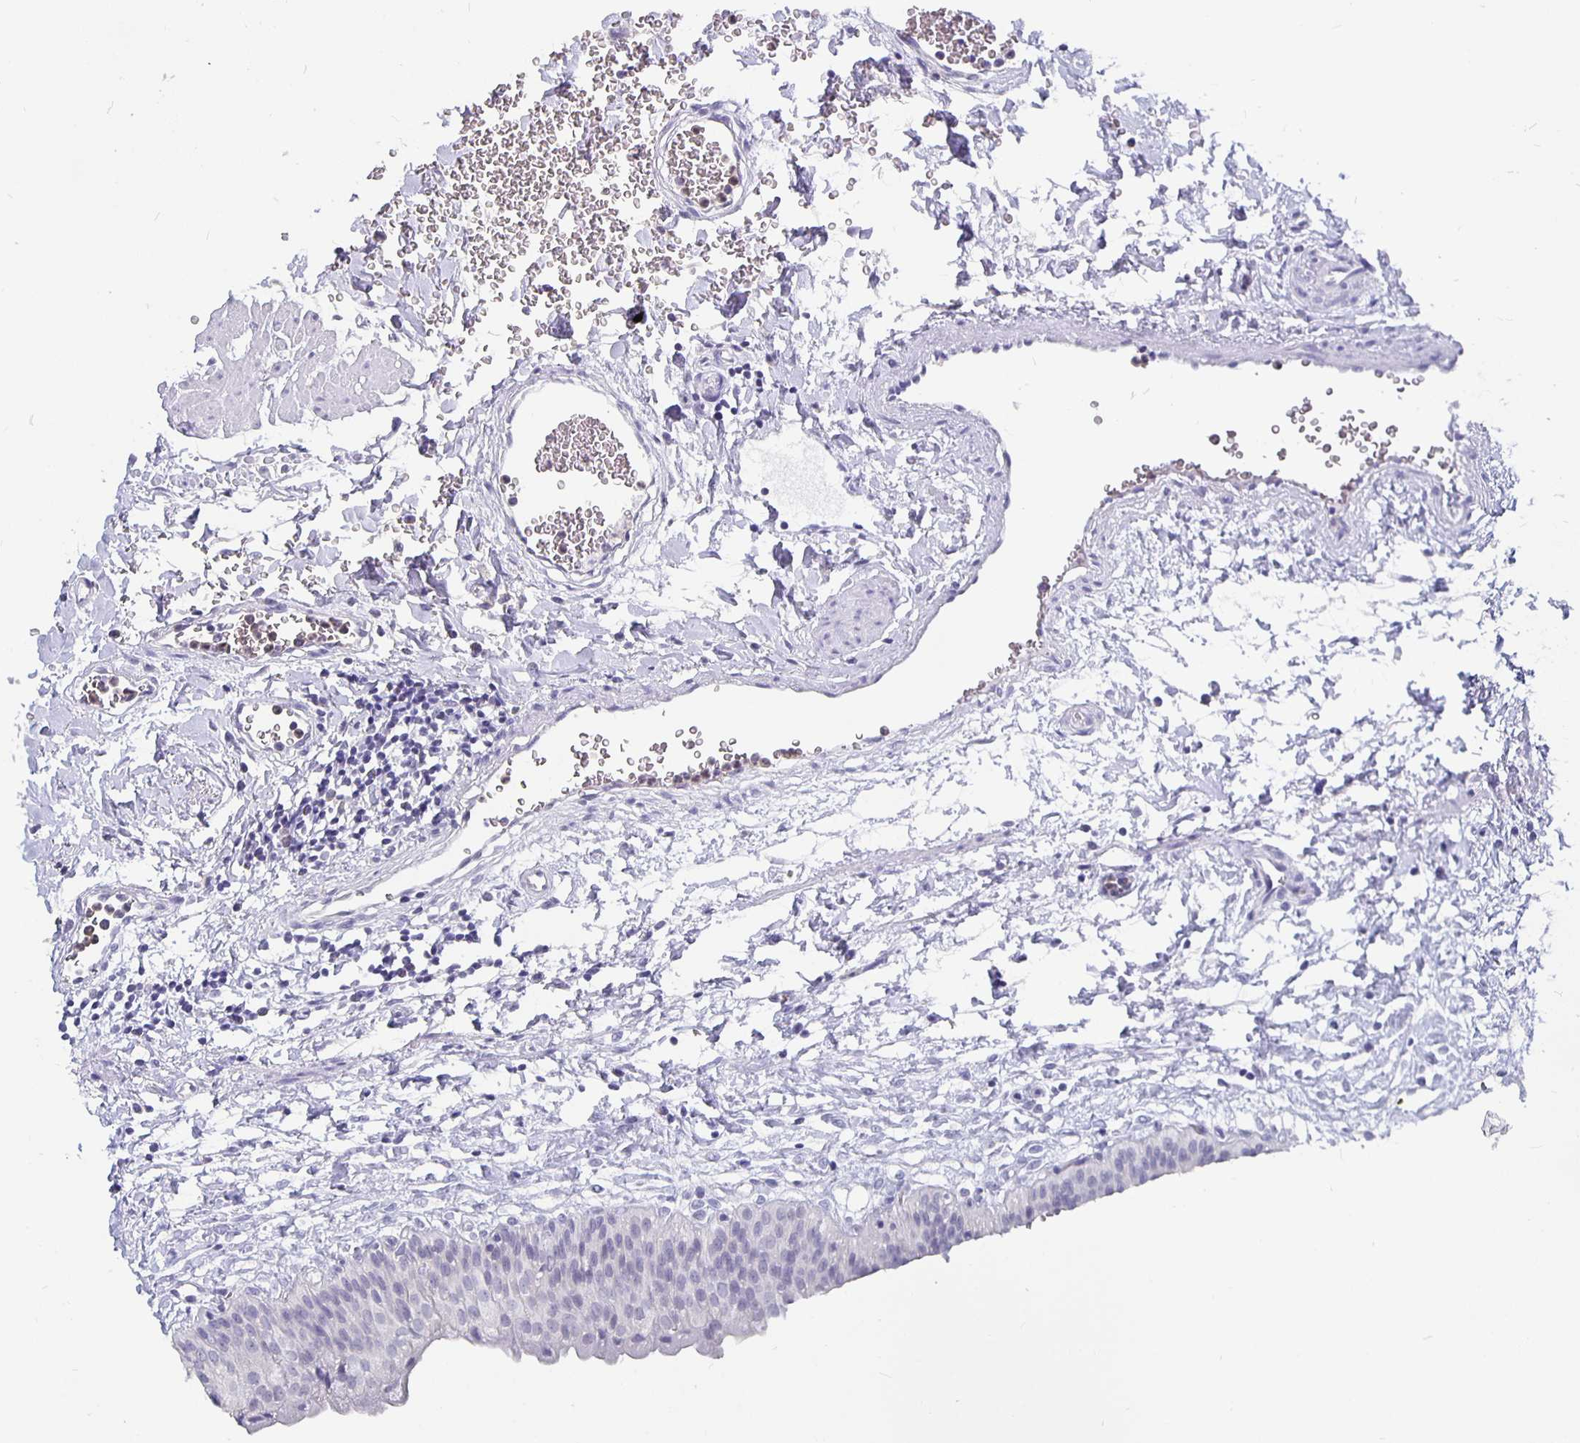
{"staining": {"intensity": "negative", "quantity": "none", "location": "none"}, "tissue": "urinary bladder", "cell_type": "Urothelial cells", "image_type": "normal", "snomed": [{"axis": "morphology", "description": "Normal tissue, NOS"}, {"axis": "topography", "description": "Urinary bladder"}], "caption": "Unremarkable urinary bladder was stained to show a protein in brown. There is no significant expression in urothelial cells. (DAB immunohistochemistry, high magnification).", "gene": "GPX4", "patient": {"sex": "male", "age": 55}}